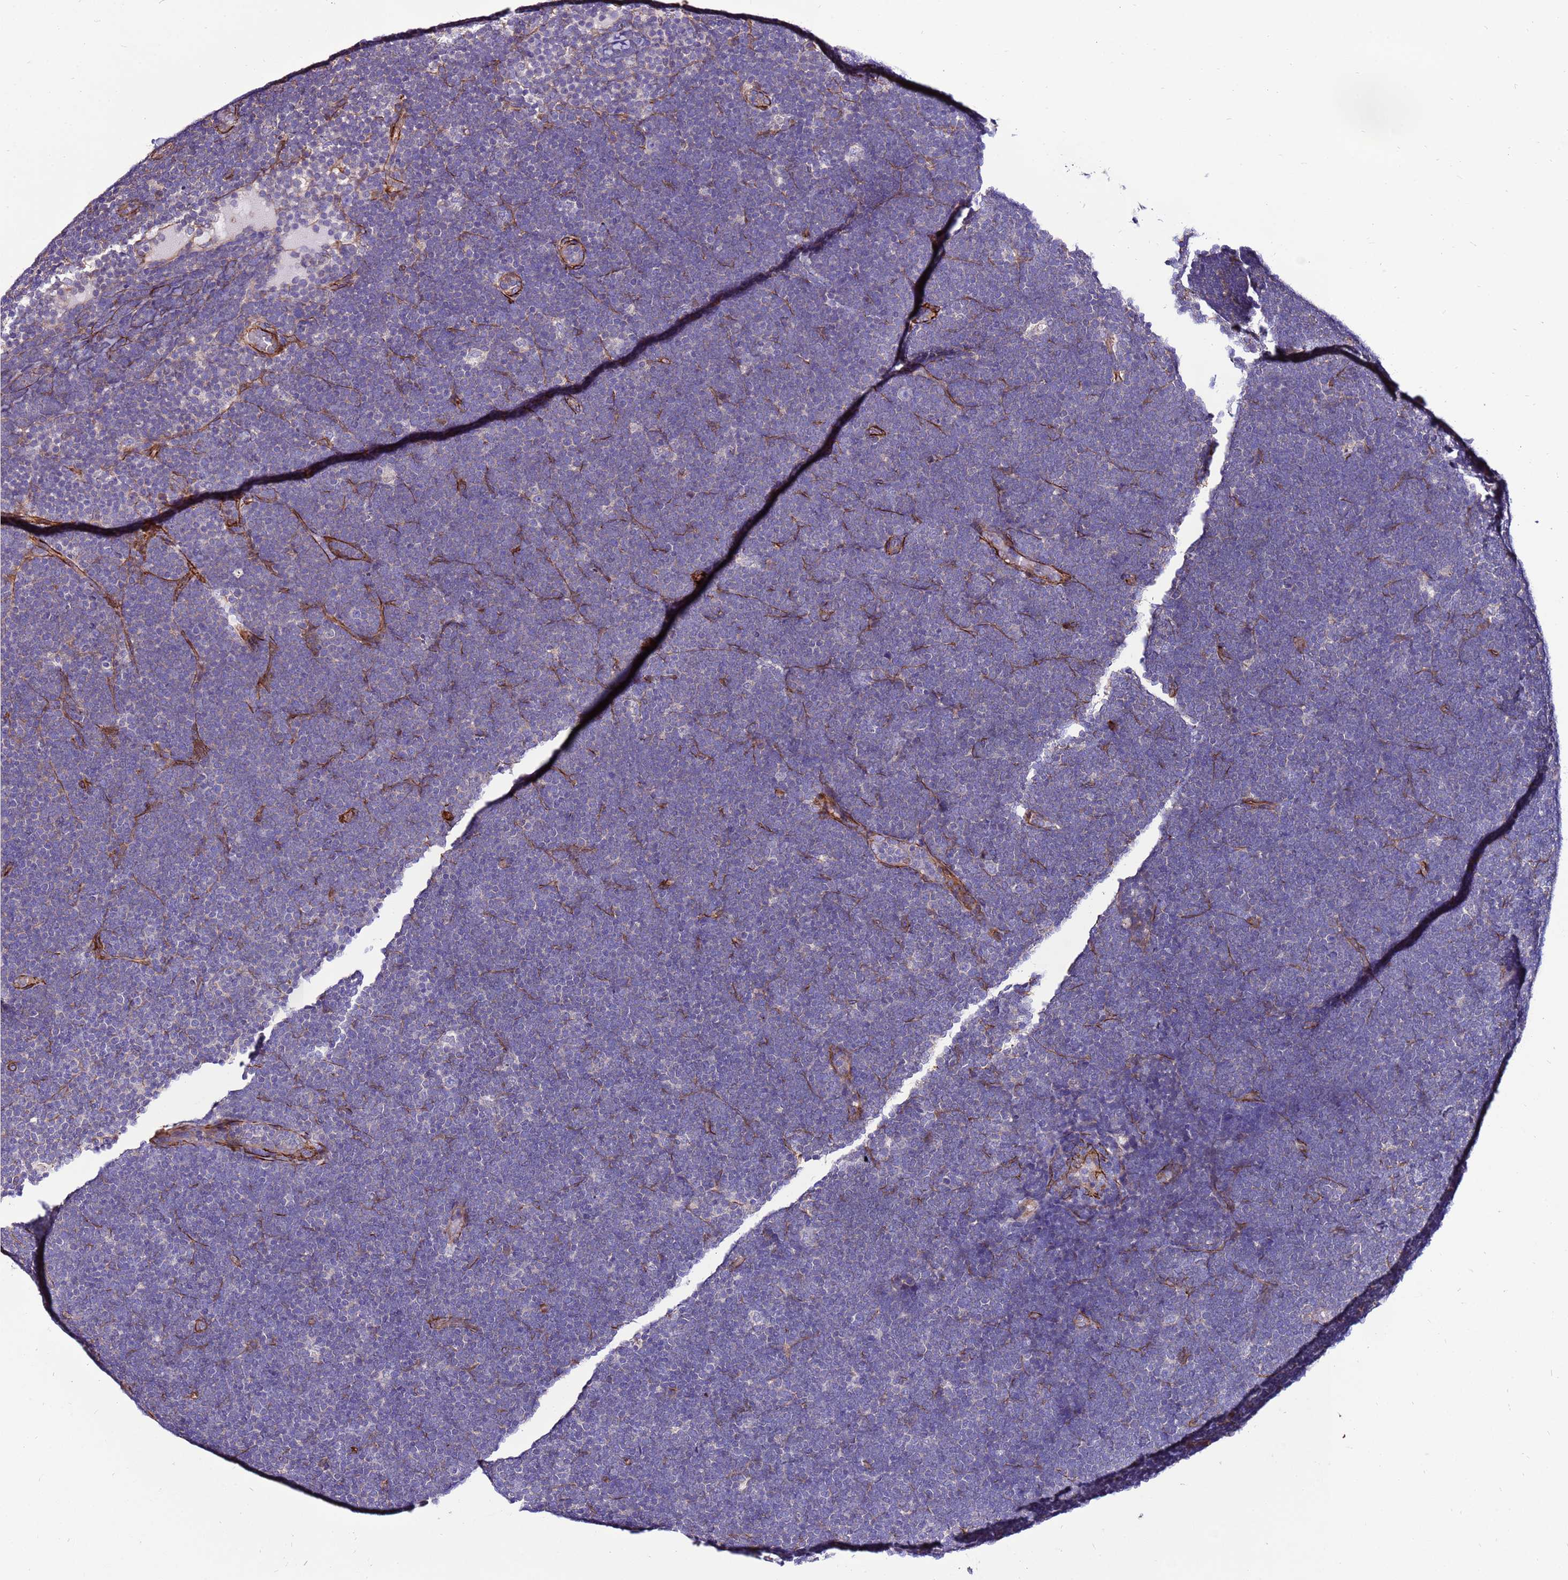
{"staining": {"intensity": "negative", "quantity": "none", "location": "none"}, "tissue": "lymphoma", "cell_type": "Tumor cells", "image_type": "cancer", "snomed": [{"axis": "morphology", "description": "Malignant lymphoma, non-Hodgkin's type, High grade"}, {"axis": "topography", "description": "Lymph node"}], "caption": "An immunohistochemistry (IHC) histopathology image of lymphoma is shown. There is no staining in tumor cells of lymphoma. (Immunohistochemistry, brightfield microscopy, high magnification).", "gene": "EI24", "patient": {"sex": "male", "age": 13}}